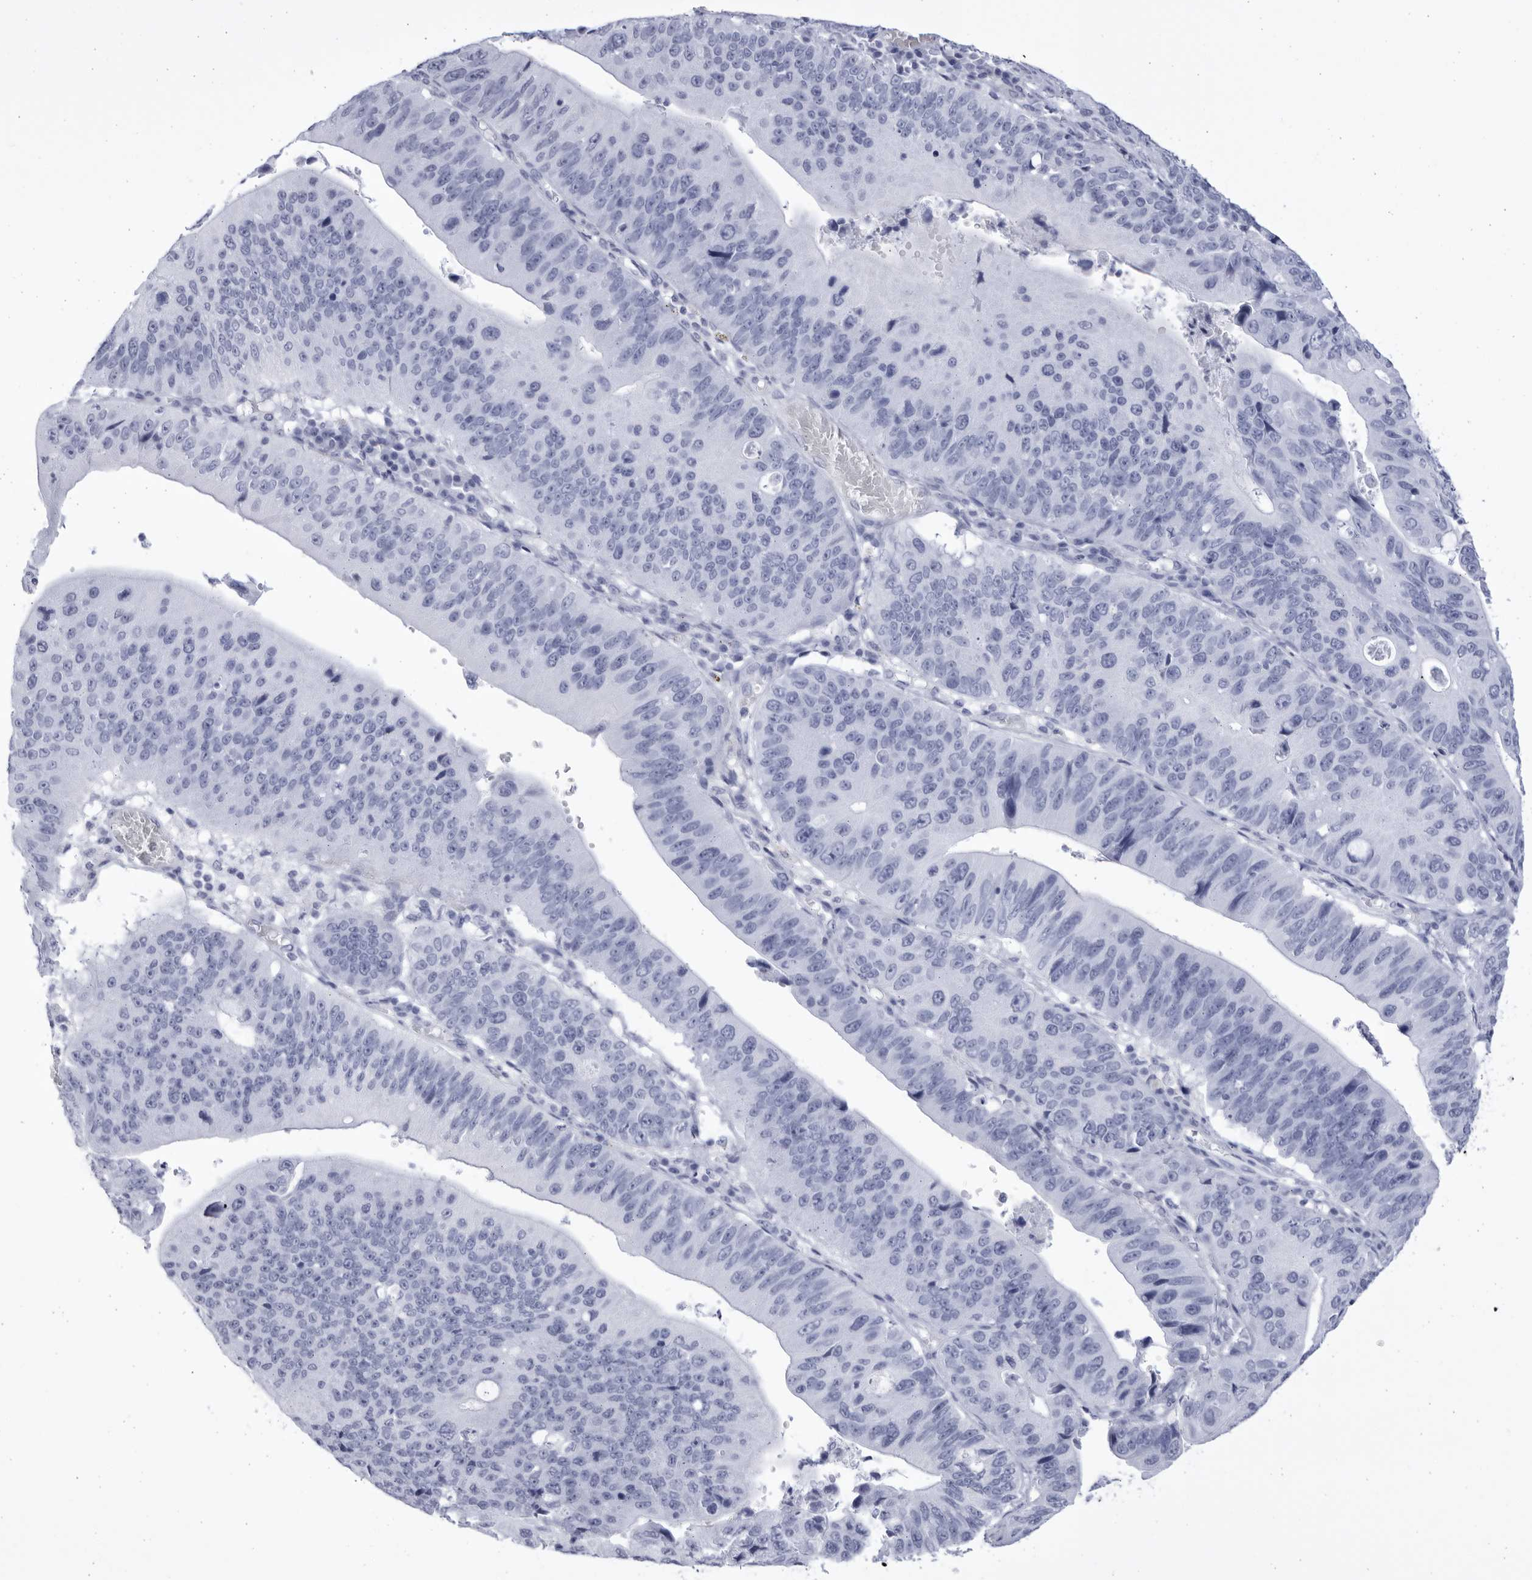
{"staining": {"intensity": "negative", "quantity": "none", "location": "none"}, "tissue": "stomach cancer", "cell_type": "Tumor cells", "image_type": "cancer", "snomed": [{"axis": "morphology", "description": "Adenocarcinoma, NOS"}, {"axis": "topography", "description": "Stomach"}], "caption": "A high-resolution image shows immunohistochemistry staining of adenocarcinoma (stomach), which exhibits no significant staining in tumor cells.", "gene": "CCDC181", "patient": {"sex": "male", "age": 59}}